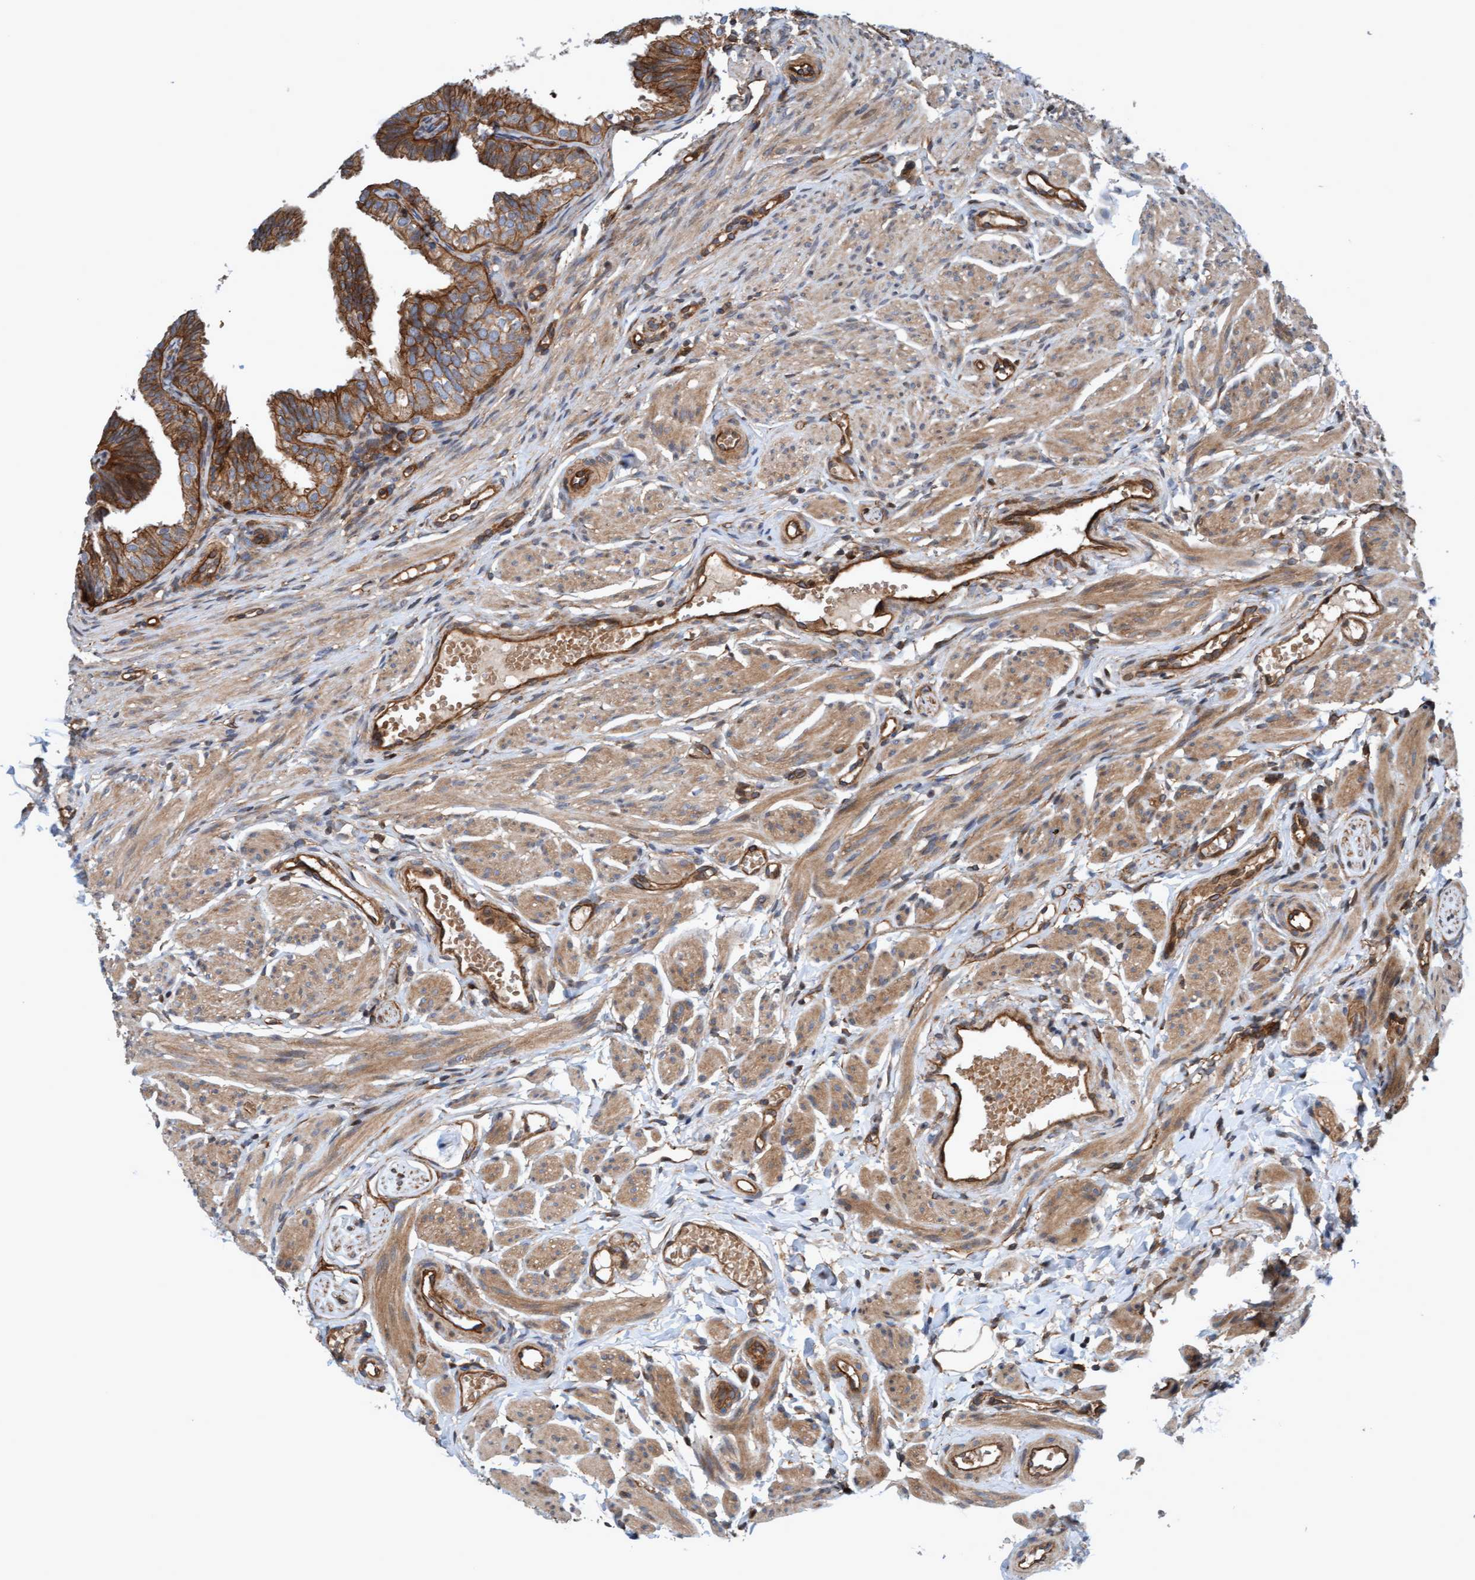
{"staining": {"intensity": "moderate", "quantity": ">75%", "location": "cytoplasmic/membranous"}, "tissue": "fallopian tube", "cell_type": "Glandular cells", "image_type": "normal", "snomed": [{"axis": "morphology", "description": "Normal tissue, NOS"}, {"axis": "topography", "description": "Fallopian tube"}], "caption": "Immunohistochemistry of unremarkable human fallopian tube shows medium levels of moderate cytoplasmic/membranous staining in approximately >75% of glandular cells.", "gene": "ERAL1", "patient": {"sex": "female", "age": 35}}